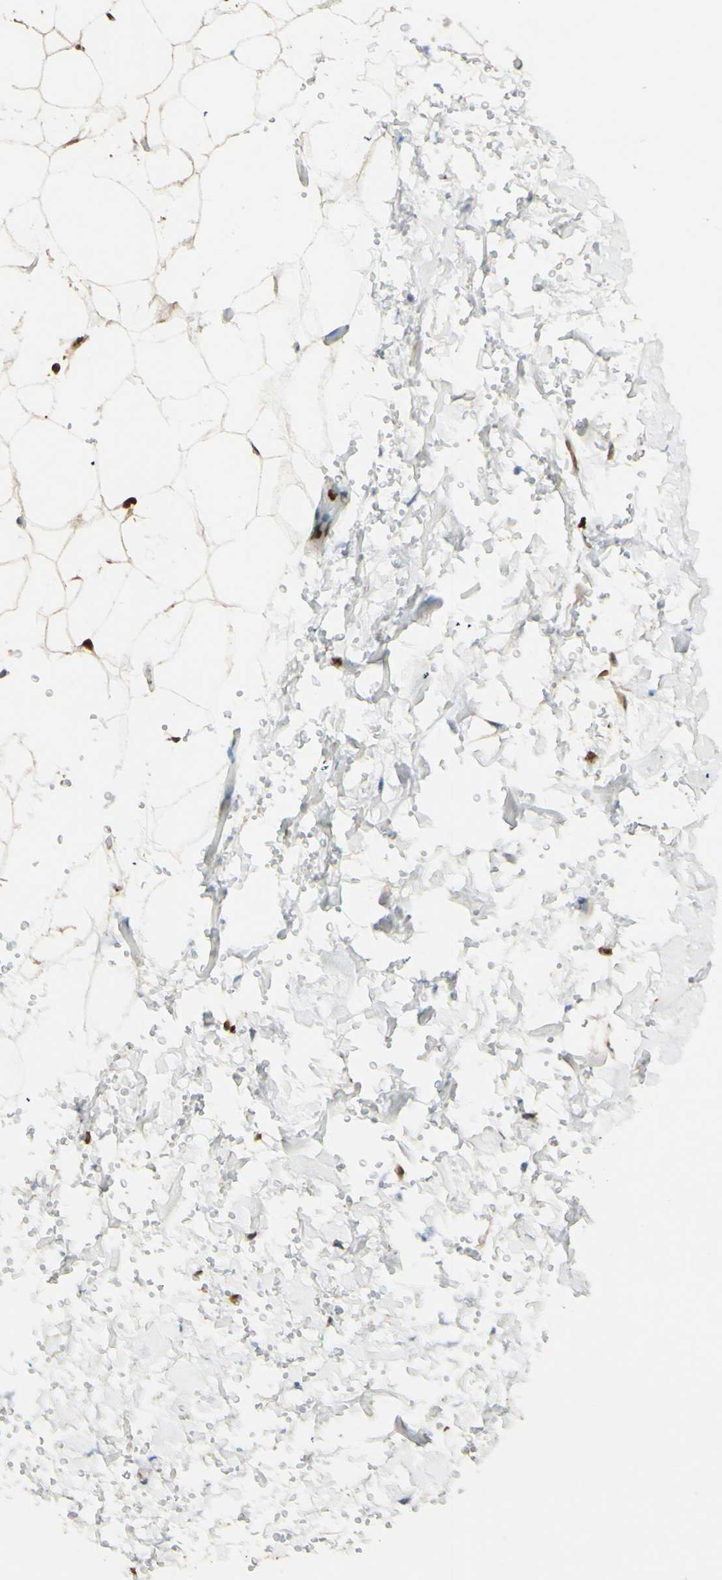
{"staining": {"intensity": "moderate", "quantity": ">75%", "location": "nuclear"}, "tissue": "adipose tissue", "cell_type": "Adipocytes", "image_type": "normal", "snomed": [{"axis": "morphology", "description": "Normal tissue, NOS"}, {"axis": "topography", "description": "Soft tissue"}], "caption": "Protein positivity by immunohistochemistry (IHC) demonstrates moderate nuclear expression in about >75% of adipocytes in normal adipose tissue. The protein of interest is shown in brown color, while the nuclei are stained blue.", "gene": "MAP3K4", "patient": {"sex": "male", "age": 72}}